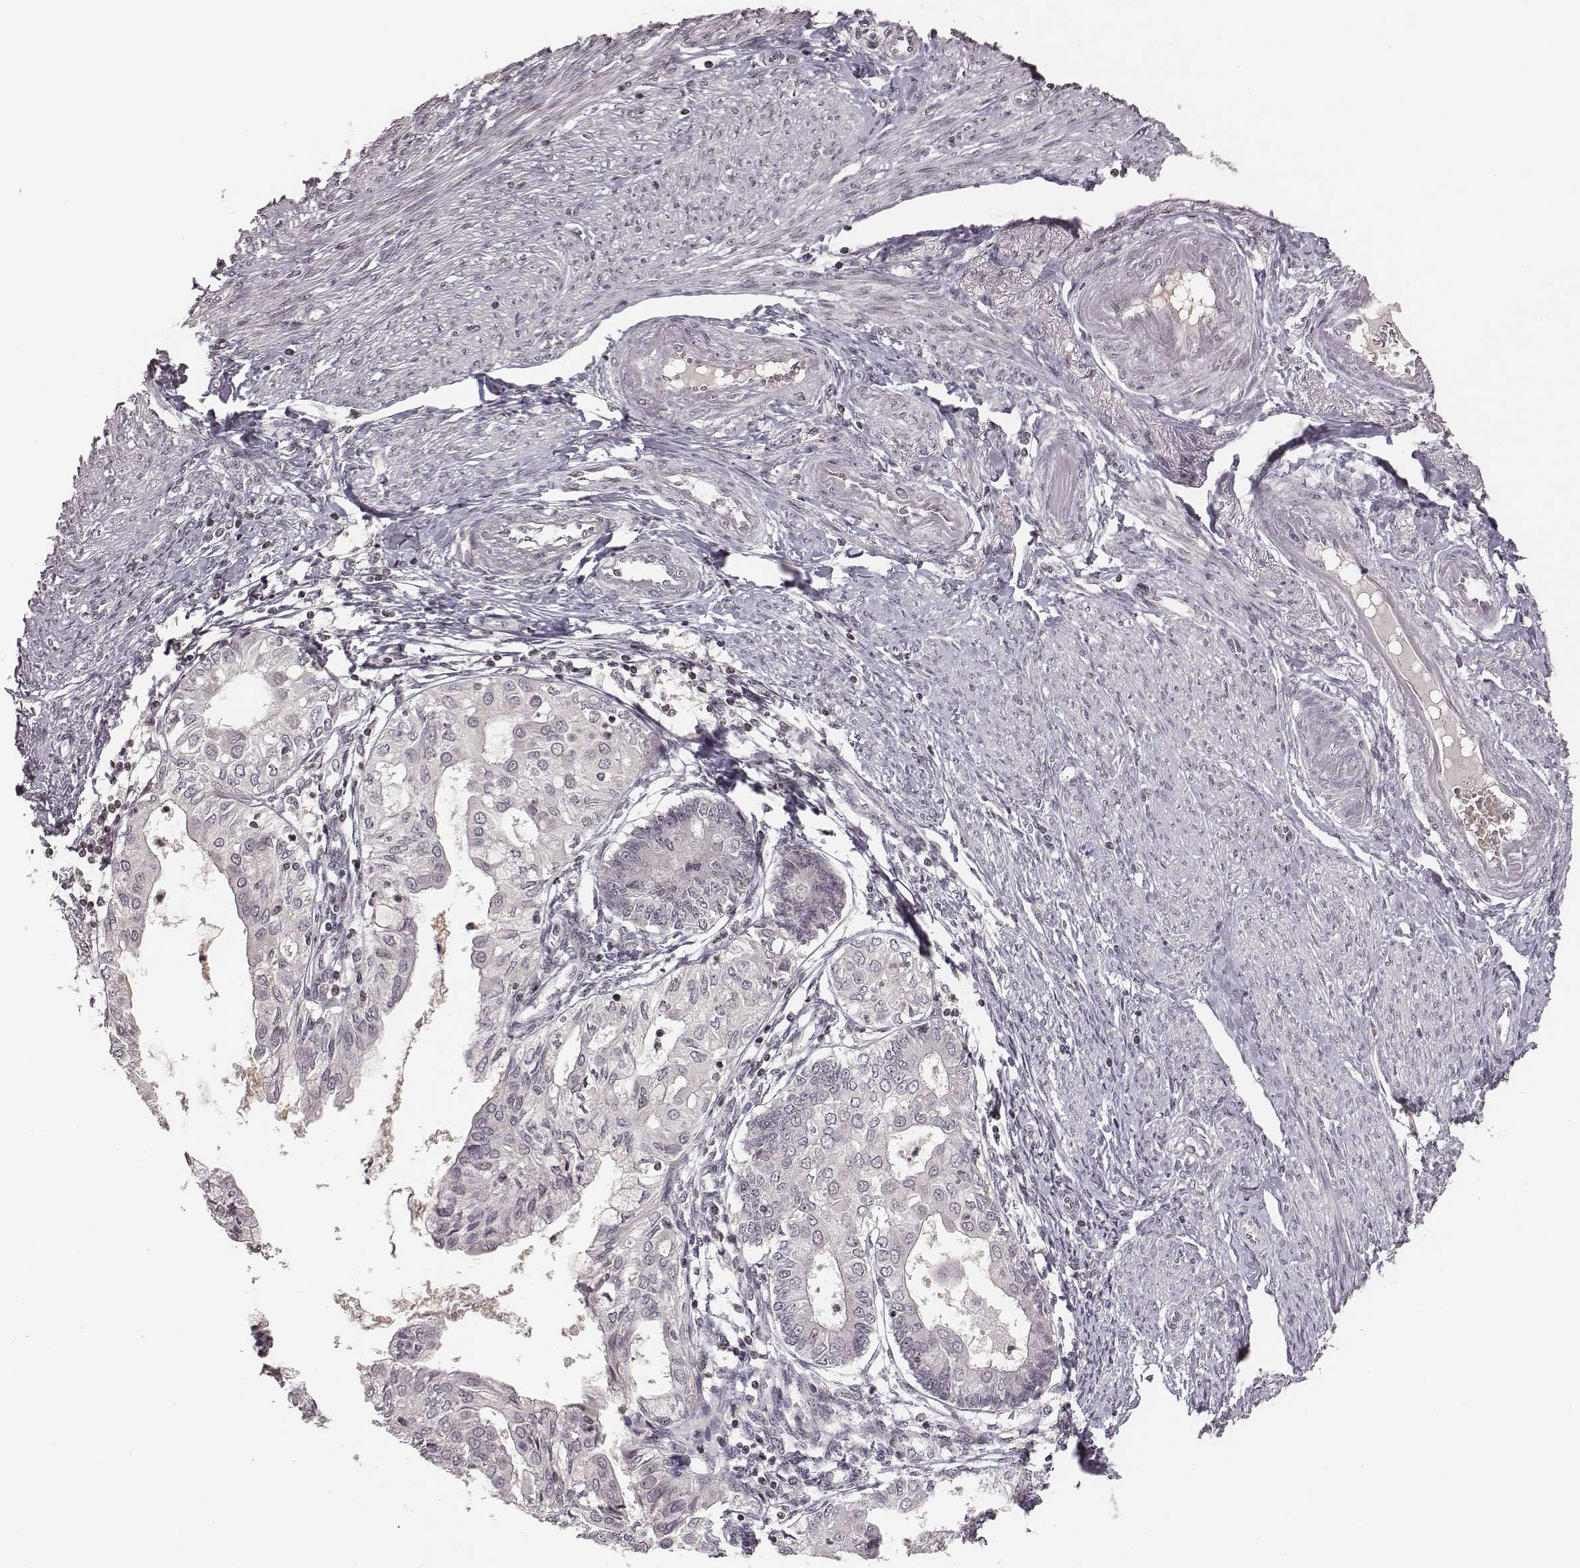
{"staining": {"intensity": "negative", "quantity": "none", "location": "none"}, "tissue": "endometrial cancer", "cell_type": "Tumor cells", "image_type": "cancer", "snomed": [{"axis": "morphology", "description": "Adenocarcinoma, NOS"}, {"axis": "topography", "description": "Endometrium"}], "caption": "An image of endometrial cancer (adenocarcinoma) stained for a protein reveals no brown staining in tumor cells.", "gene": "GRM4", "patient": {"sex": "female", "age": 68}}